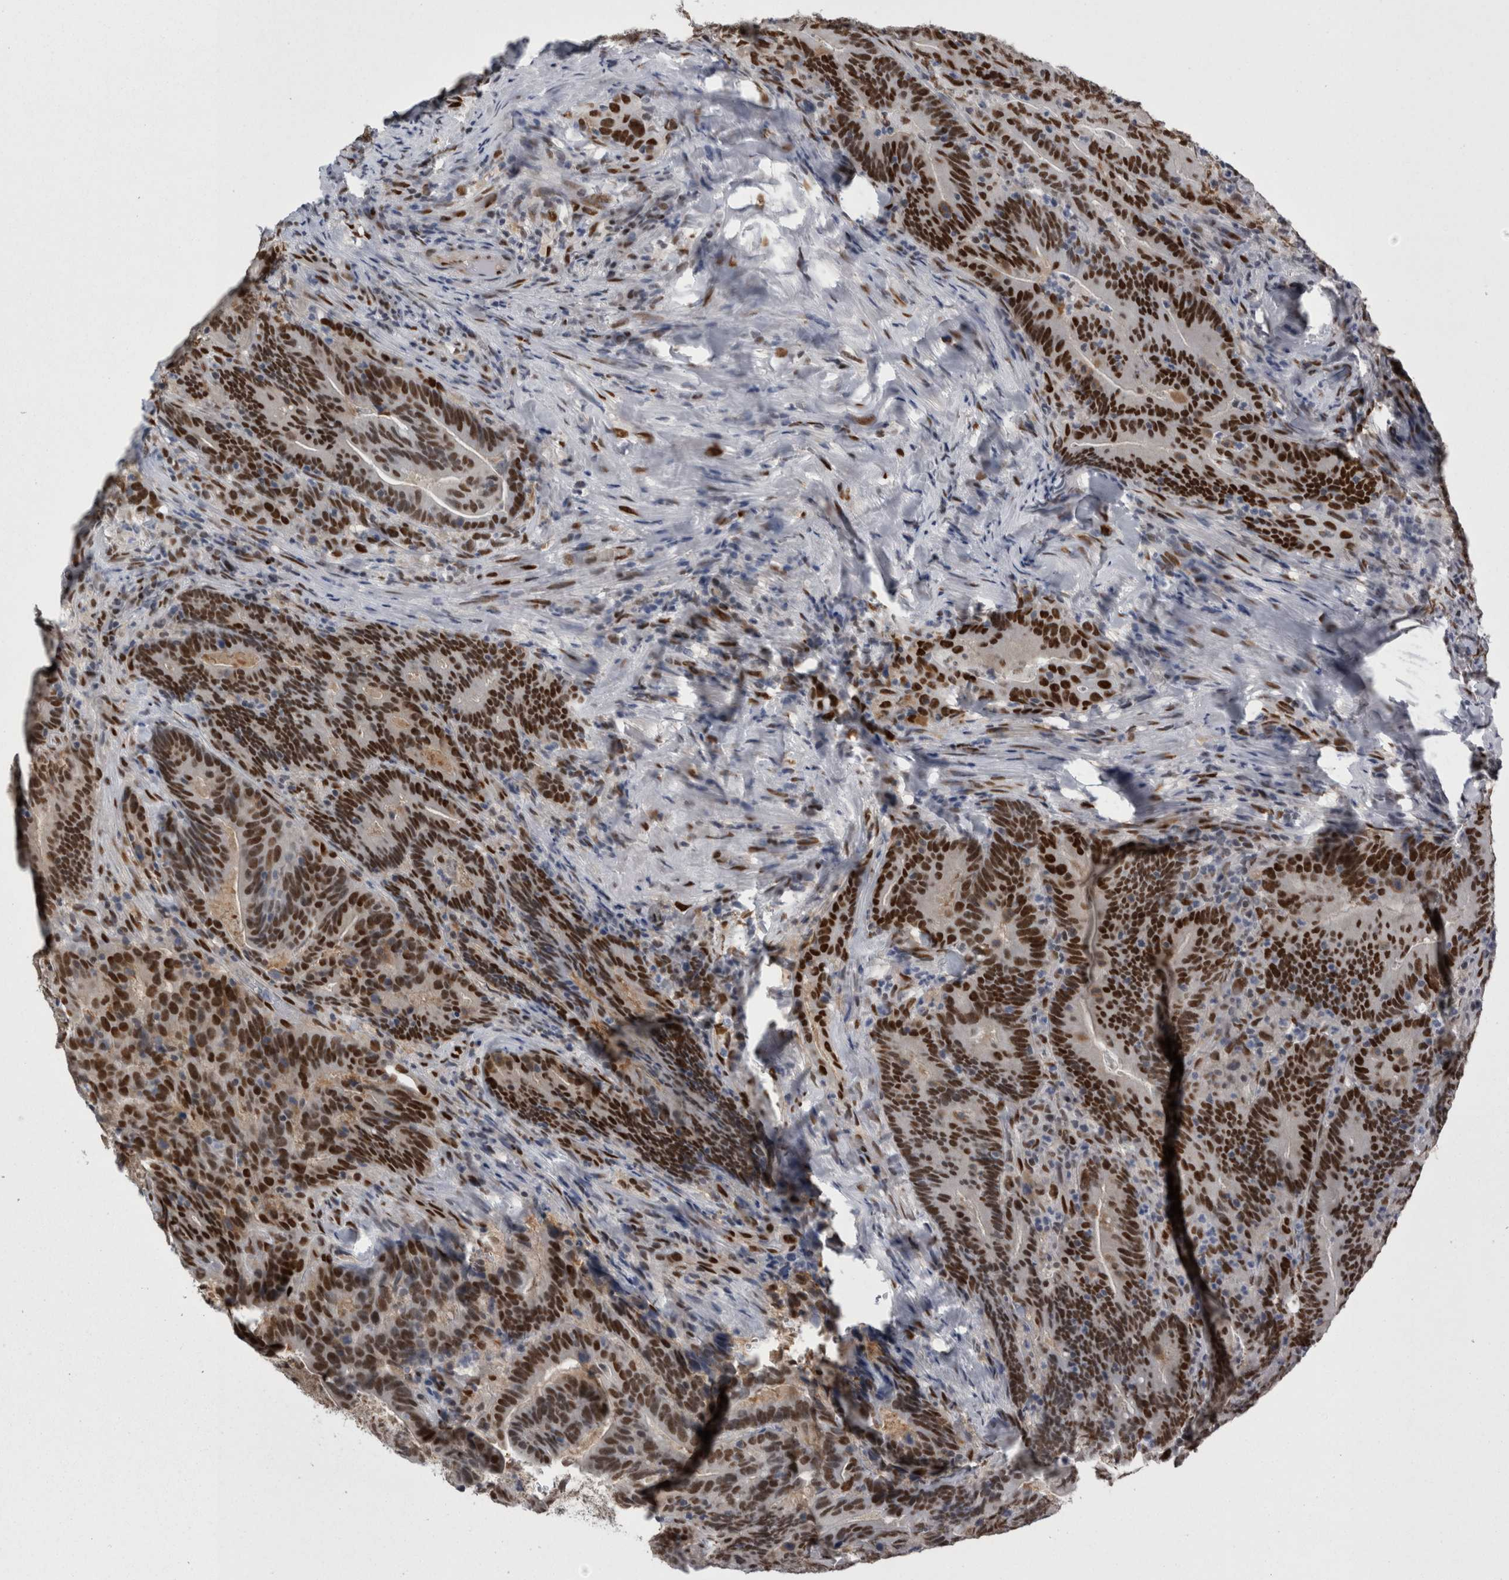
{"staining": {"intensity": "strong", "quantity": ">75%", "location": "nuclear"}, "tissue": "colorectal cancer", "cell_type": "Tumor cells", "image_type": "cancer", "snomed": [{"axis": "morphology", "description": "Adenocarcinoma, NOS"}, {"axis": "topography", "description": "Colon"}], "caption": "This is an image of immunohistochemistry (IHC) staining of colorectal cancer (adenocarcinoma), which shows strong positivity in the nuclear of tumor cells.", "gene": "C1orf54", "patient": {"sex": "female", "age": 66}}